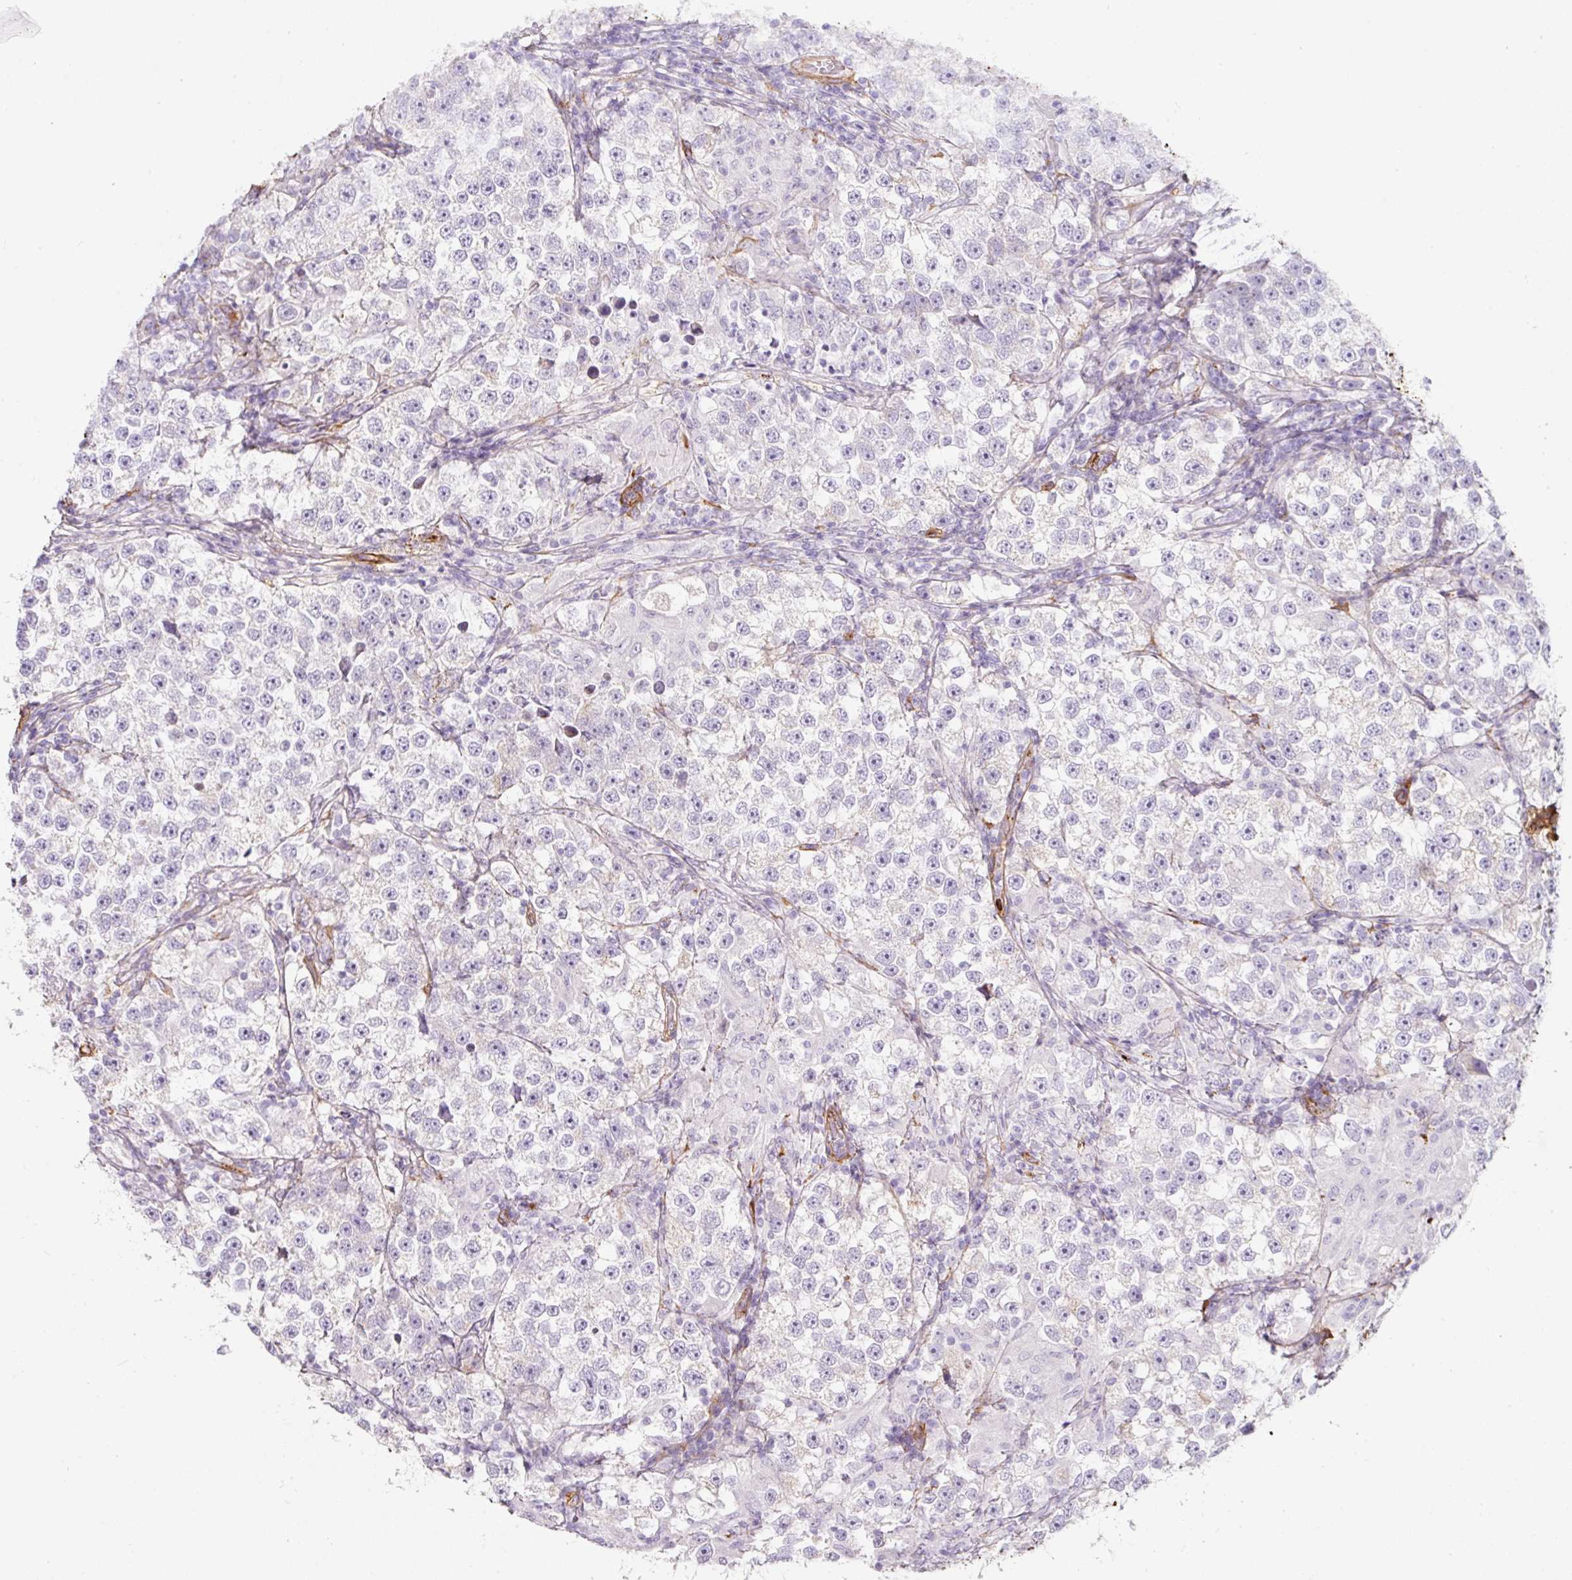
{"staining": {"intensity": "negative", "quantity": "none", "location": "none"}, "tissue": "testis cancer", "cell_type": "Tumor cells", "image_type": "cancer", "snomed": [{"axis": "morphology", "description": "Seminoma, NOS"}, {"axis": "topography", "description": "Testis"}], "caption": "Tumor cells are negative for brown protein staining in seminoma (testis).", "gene": "LOXL4", "patient": {"sex": "male", "age": 46}}